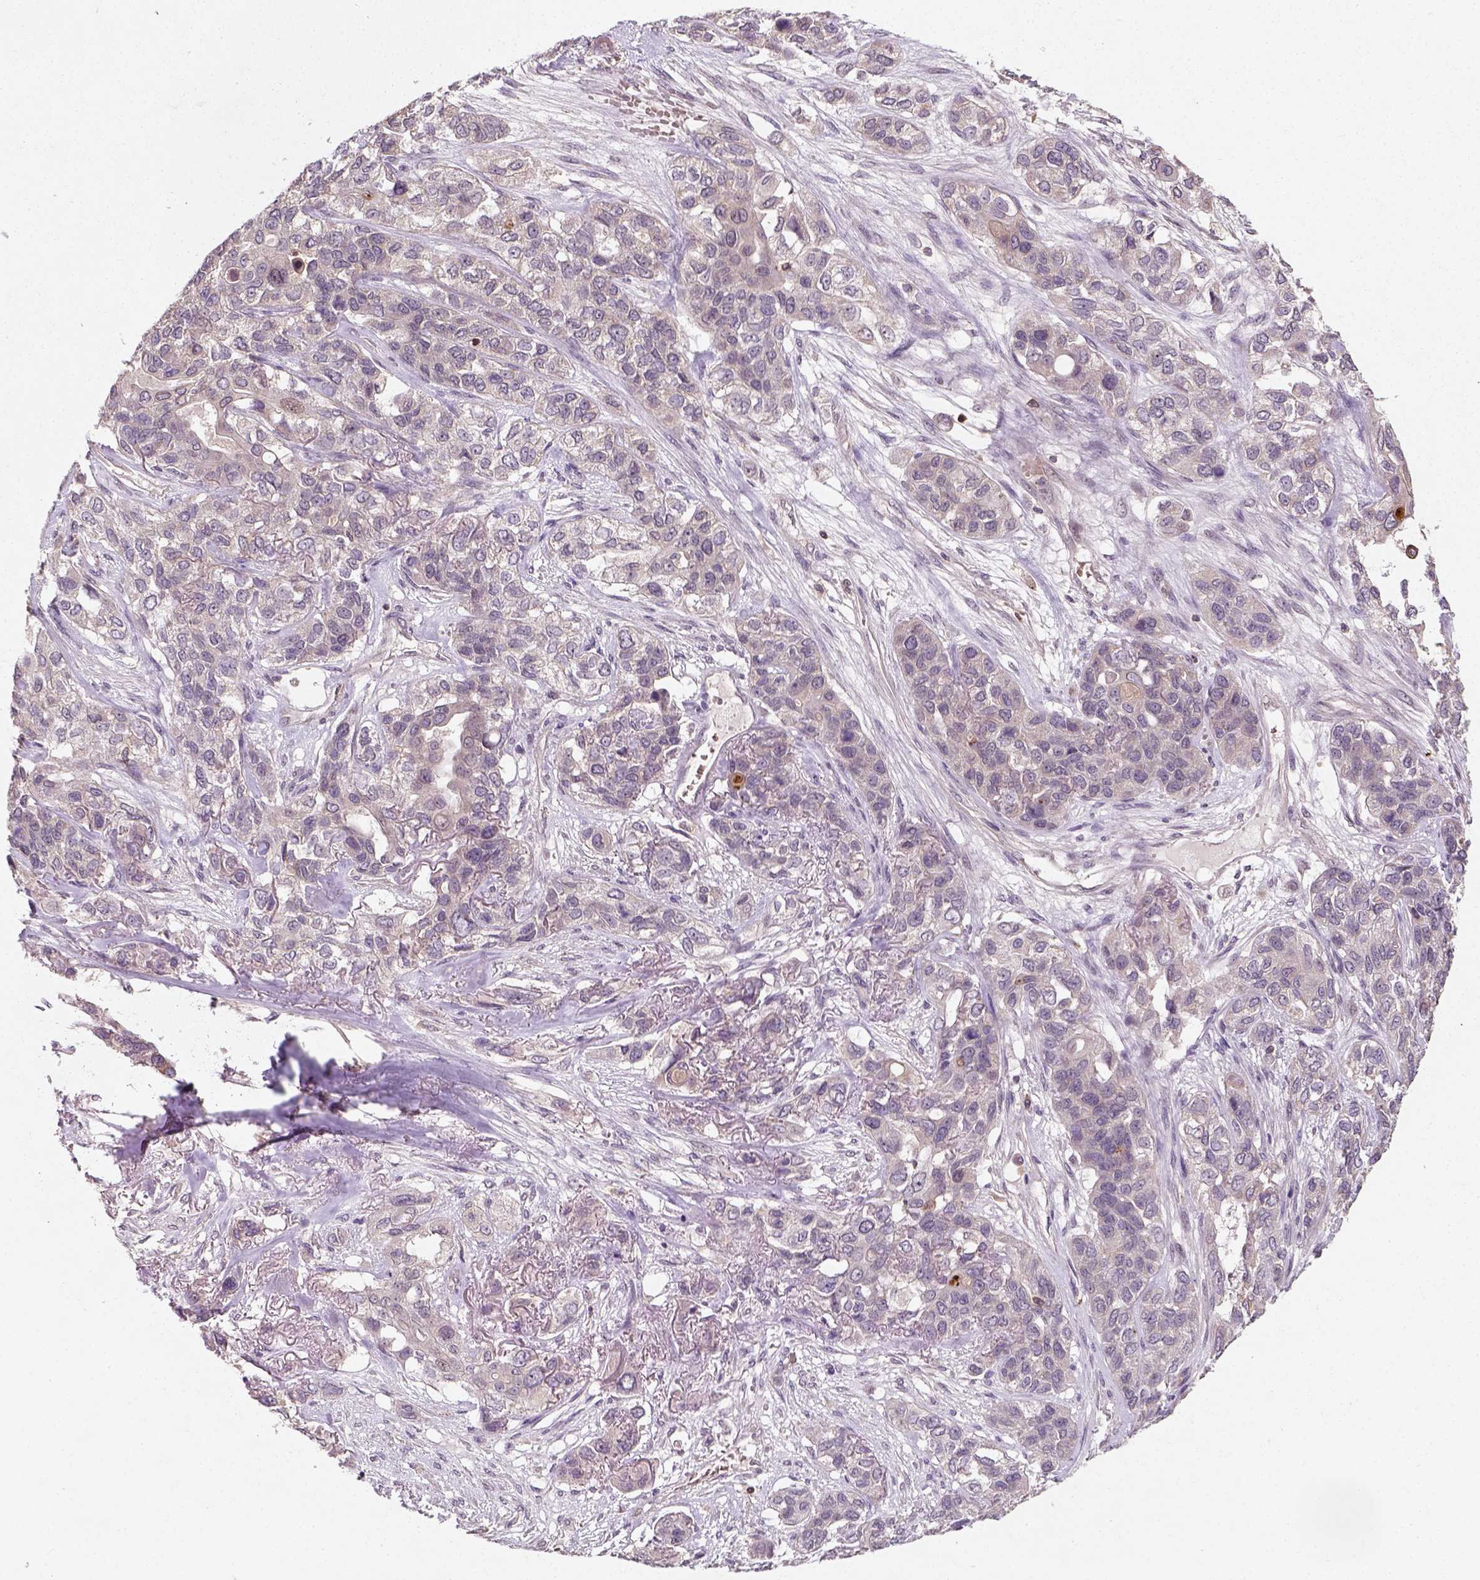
{"staining": {"intensity": "negative", "quantity": "none", "location": "none"}, "tissue": "lung cancer", "cell_type": "Tumor cells", "image_type": "cancer", "snomed": [{"axis": "morphology", "description": "Squamous cell carcinoma, NOS"}, {"axis": "topography", "description": "Lung"}], "caption": "This is an IHC micrograph of human lung squamous cell carcinoma. There is no staining in tumor cells.", "gene": "CAMKK1", "patient": {"sex": "female", "age": 70}}